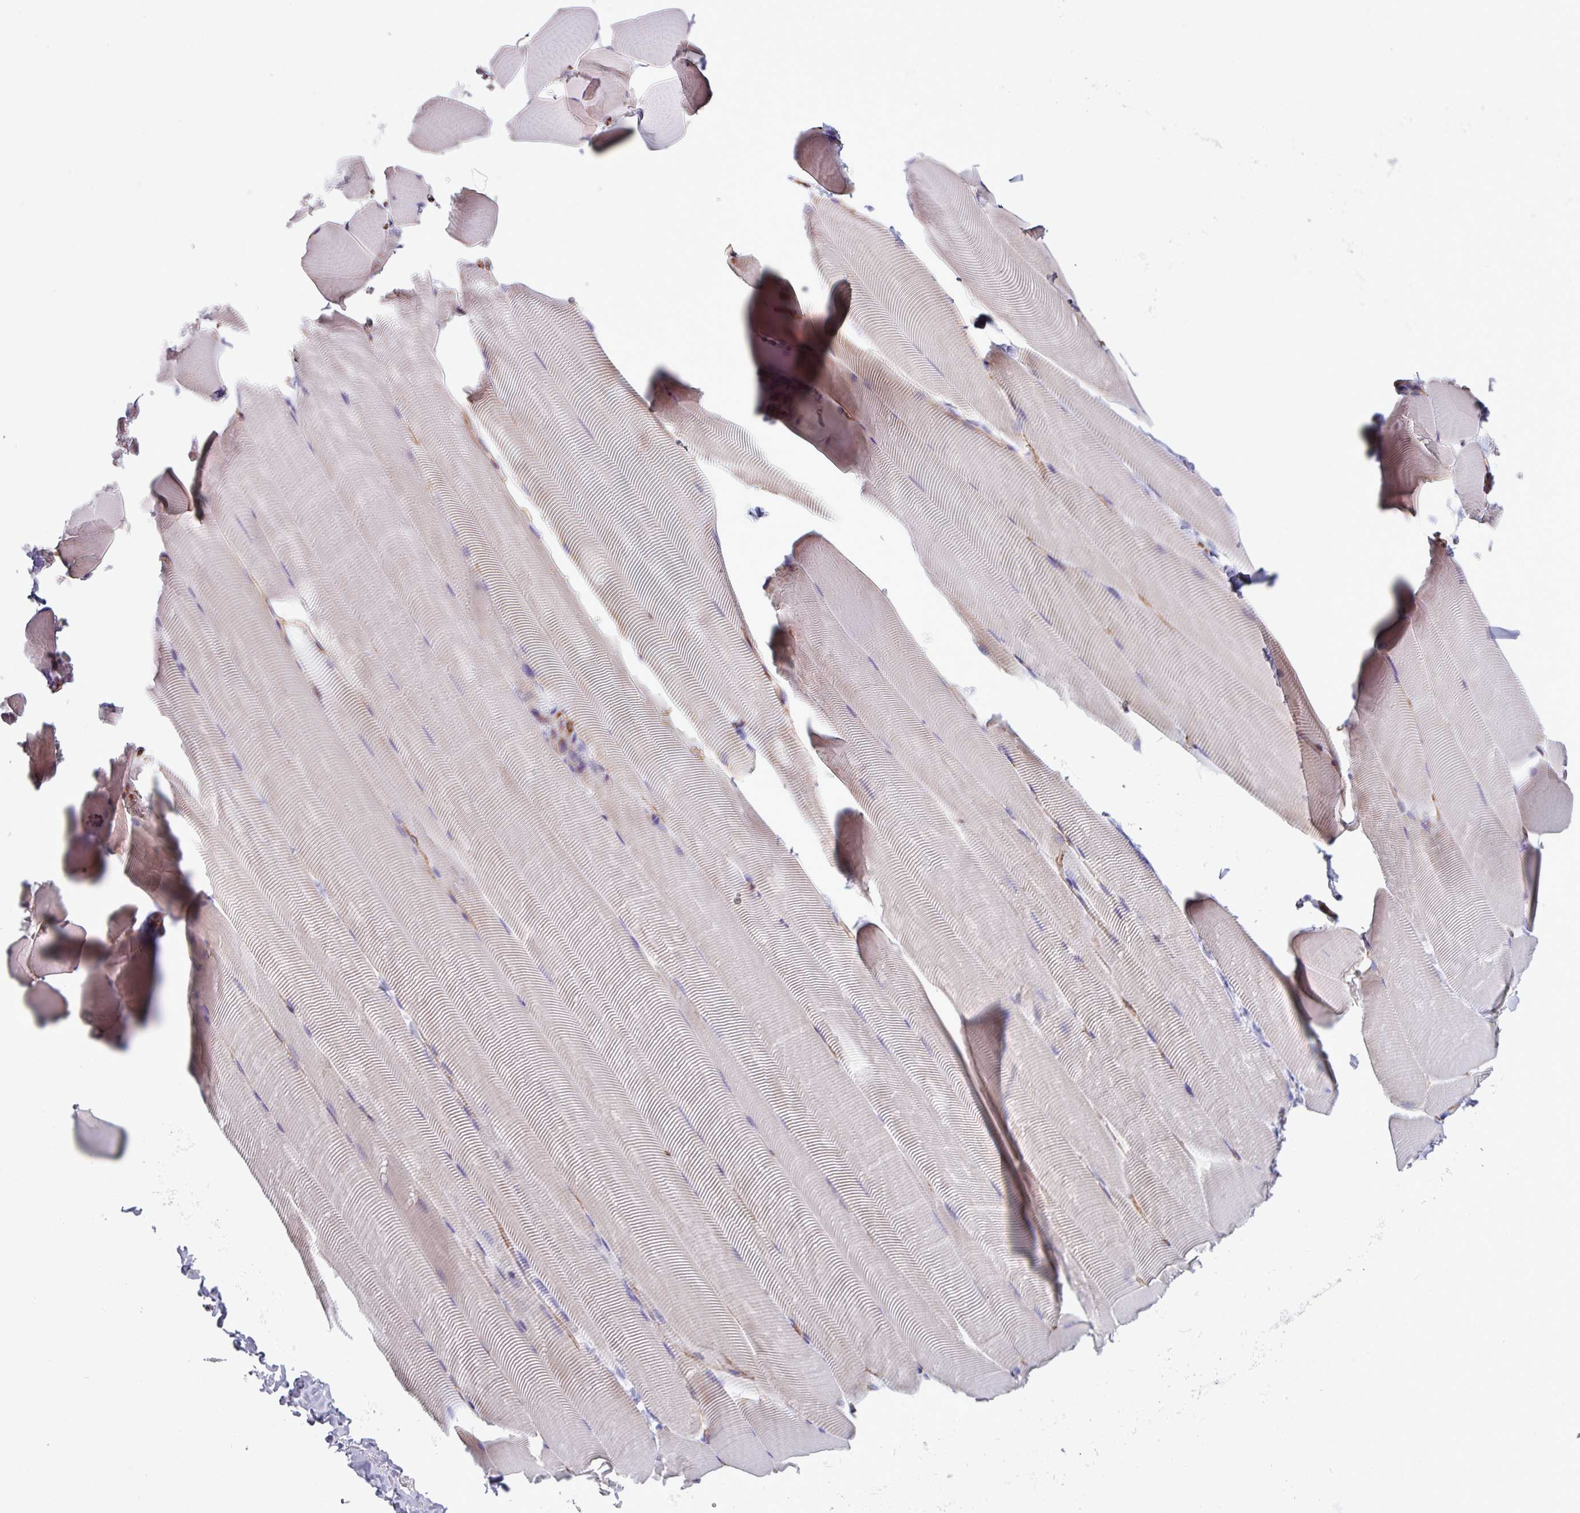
{"staining": {"intensity": "negative", "quantity": "none", "location": "none"}, "tissue": "skeletal muscle", "cell_type": "Myocytes", "image_type": "normal", "snomed": [{"axis": "morphology", "description": "Normal tissue, NOS"}, {"axis": "topography", "description": "Skeletal muscle"}], "caption": "The histopathology image displays no staining of myocytes in unremarkable skeletal muscle.", "gene": "BTD", "patient": {"sex": "male", "age": 25}}